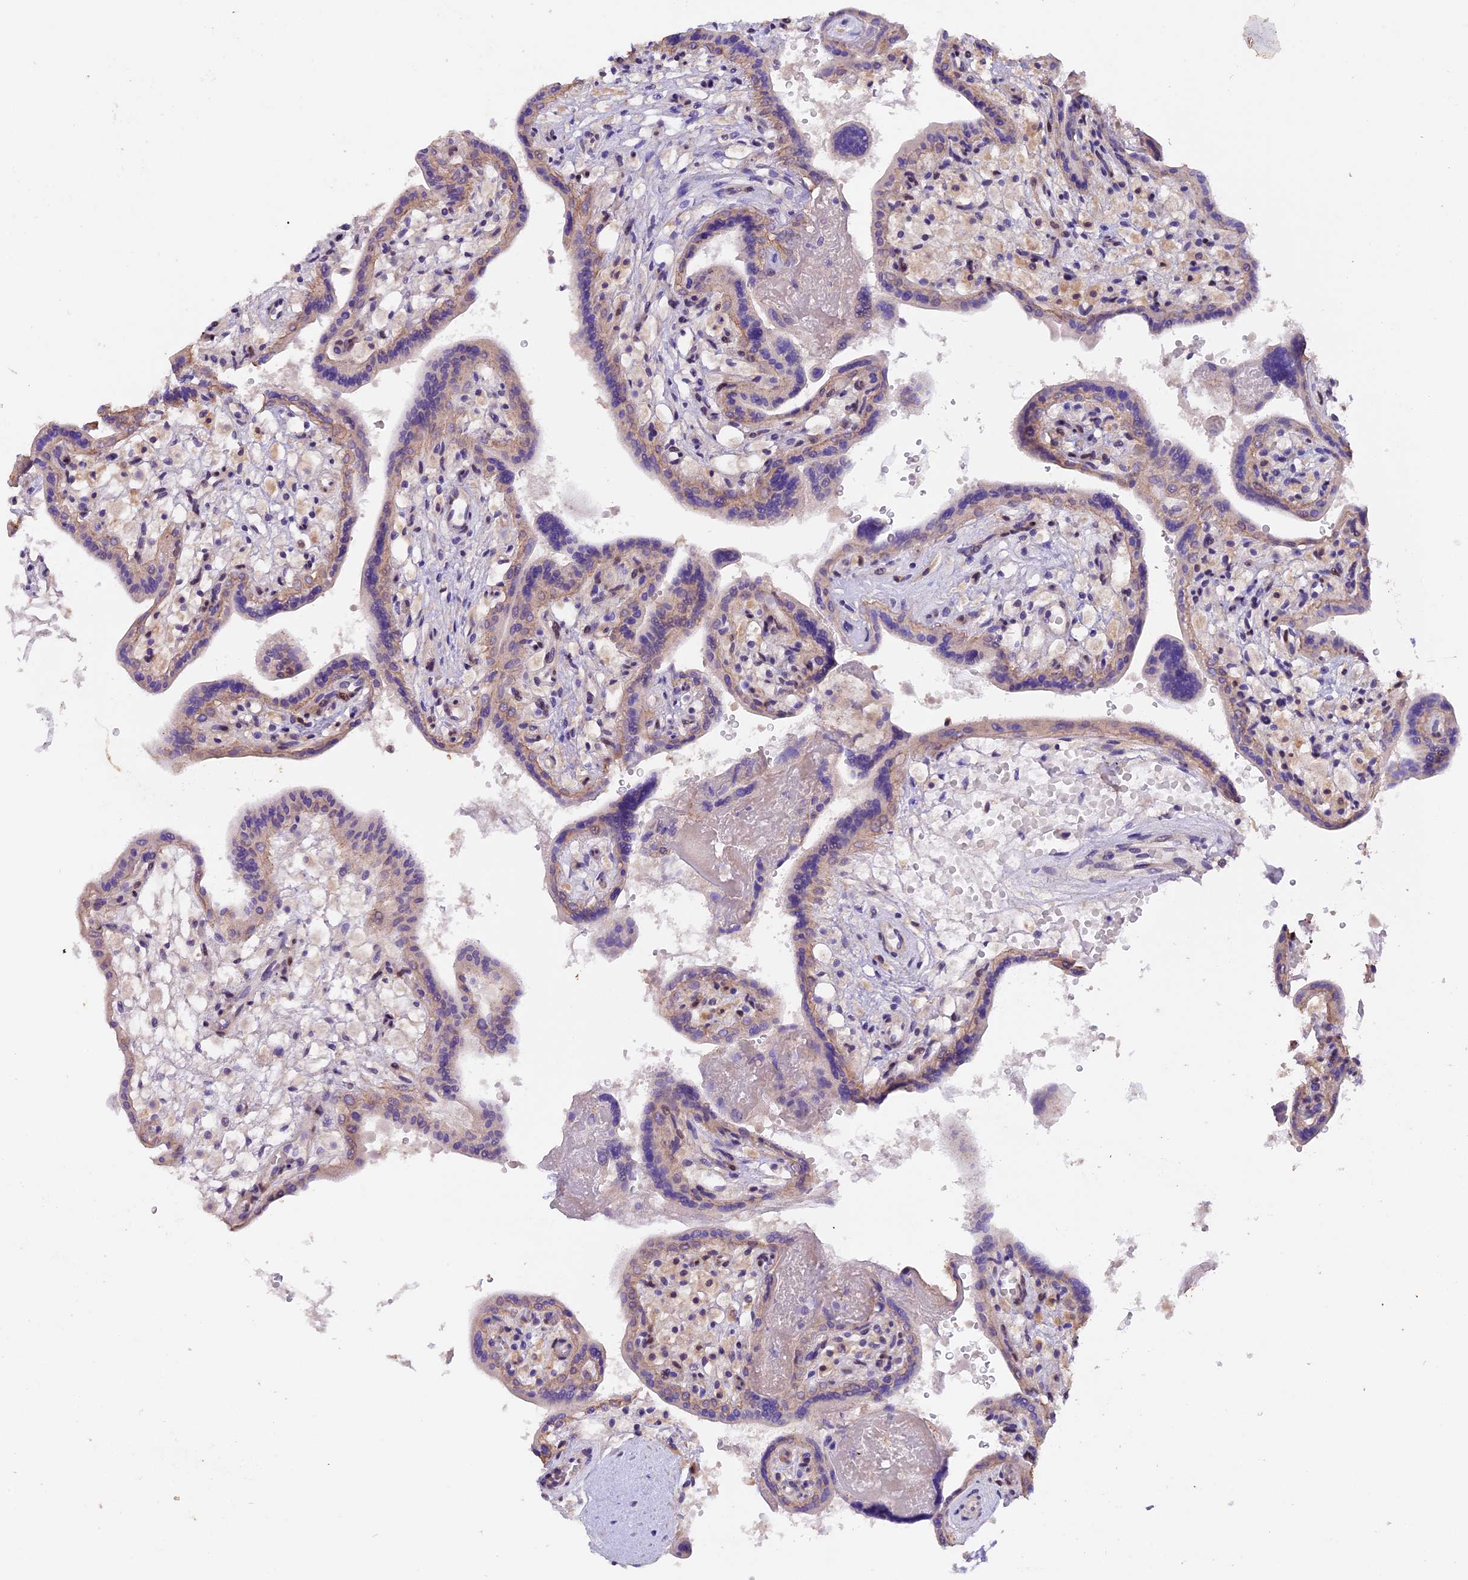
{"staining": {"intensity": "weak", "quantity": "25%-75%", "location": "cytoplasmic/membranous"}, "tissue": "placenta", "cell_type": "Trophoblastic cells", "image_type": "normal", "snomed": [{"axis": "morphology", "description": "Normal tissue, NOS"}, {"axis": "topography", "description": "Placenta"}], "caption": "Protein expression by IHC exhibits weak cytoplasmic/membranous expression in about 25%-75% of trophoblastic cells in unremarkable placenta.", "gene": "NCK2", "patient": {"sex": "female", "age": 37}}